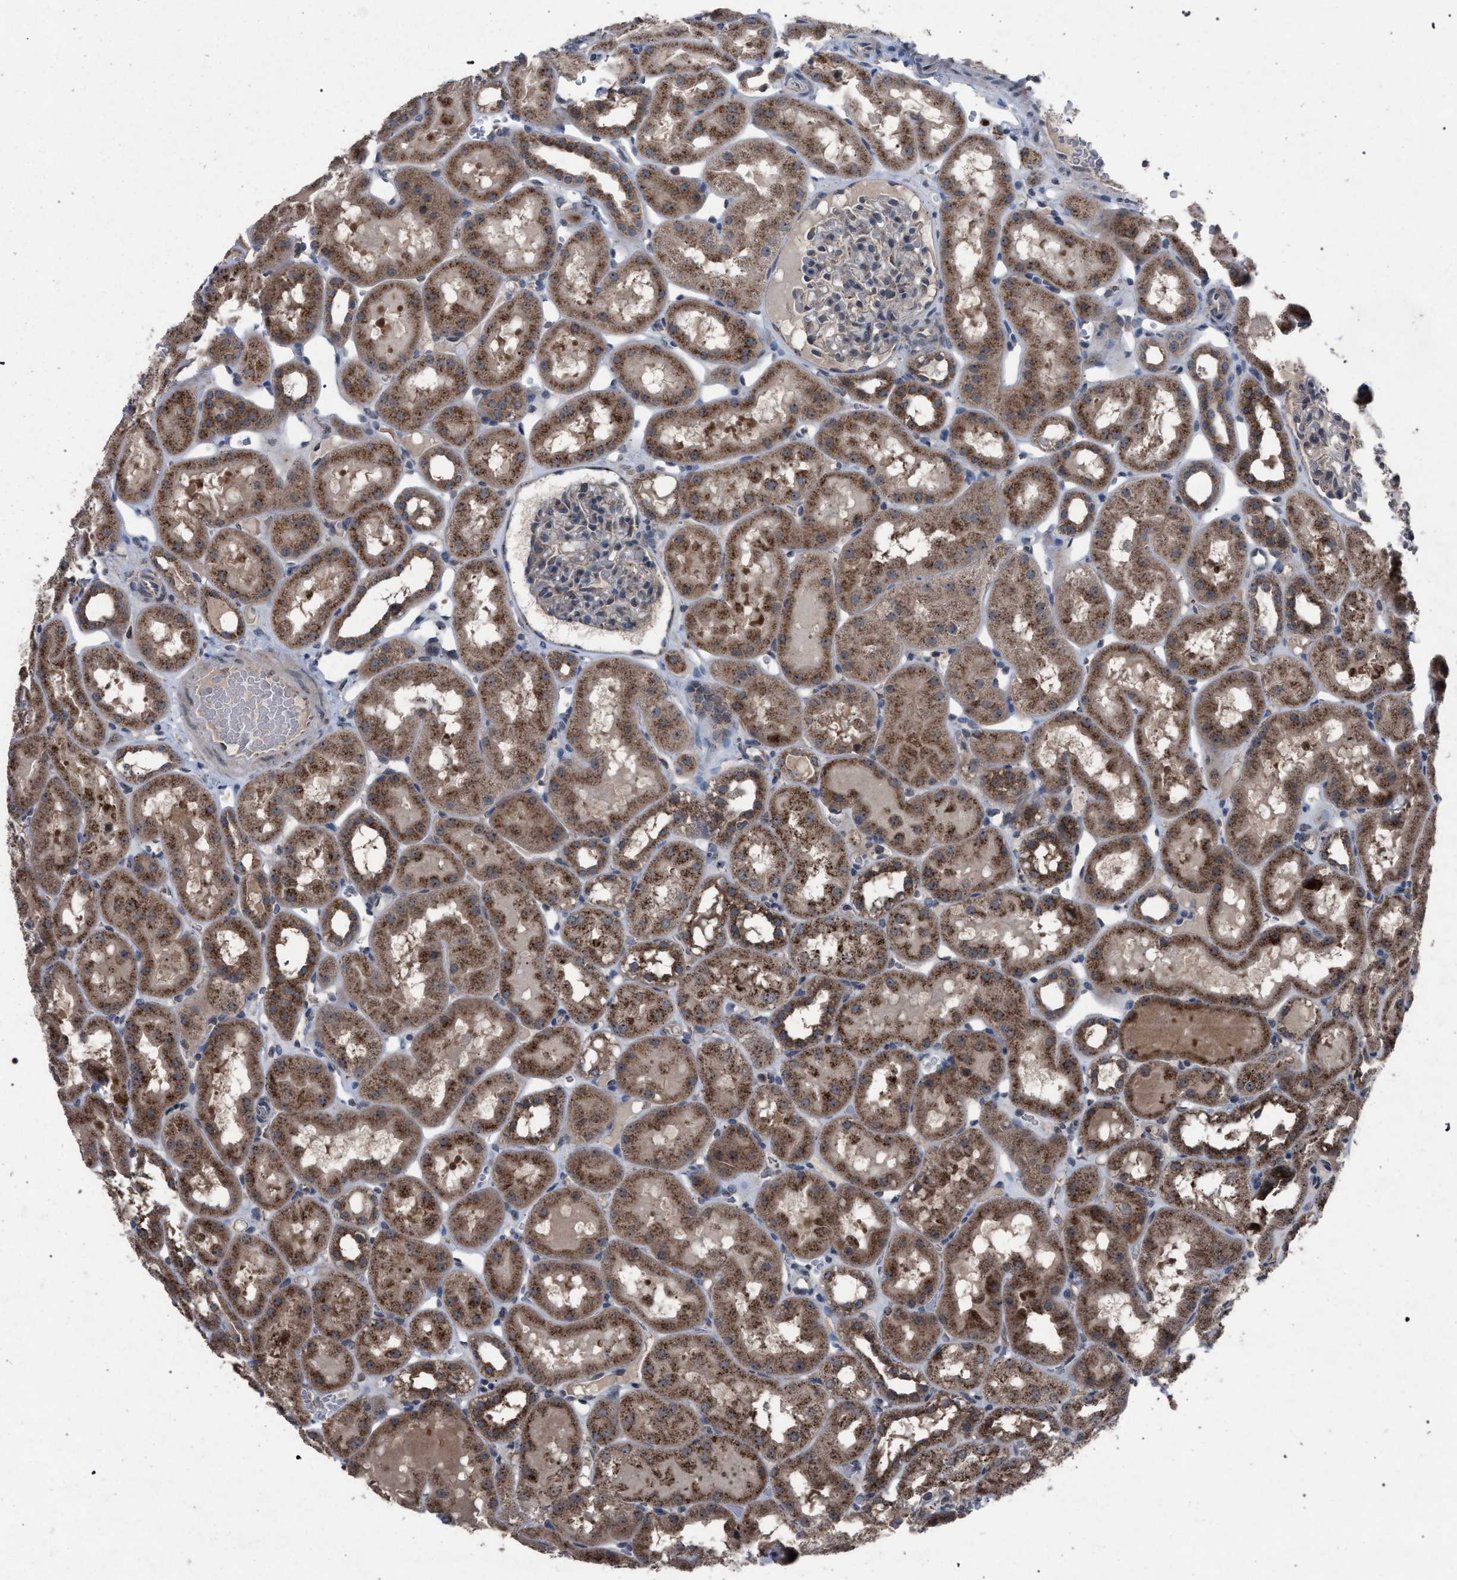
{"staining": {"intensity": "weak", "quantity": "<25%", "location": "cytoplasmic/membranous"}, "tissue": "kidney", "cell_type": "Cells in glomeruli", "image_type": "normal", "snomed": [{"axis": "morphology", "description": "Normal tissue, NOS"}, {"axis": "topography", "description": "Kidney"}, {"axis": "topography", "description": "Urinary bladder"}], "caption": "The IHC micrograph has no significant staining in cells in glomeruli of kidney.", "gene": "HSD17B4", "patient": {"sex": "male", "age": 16}}